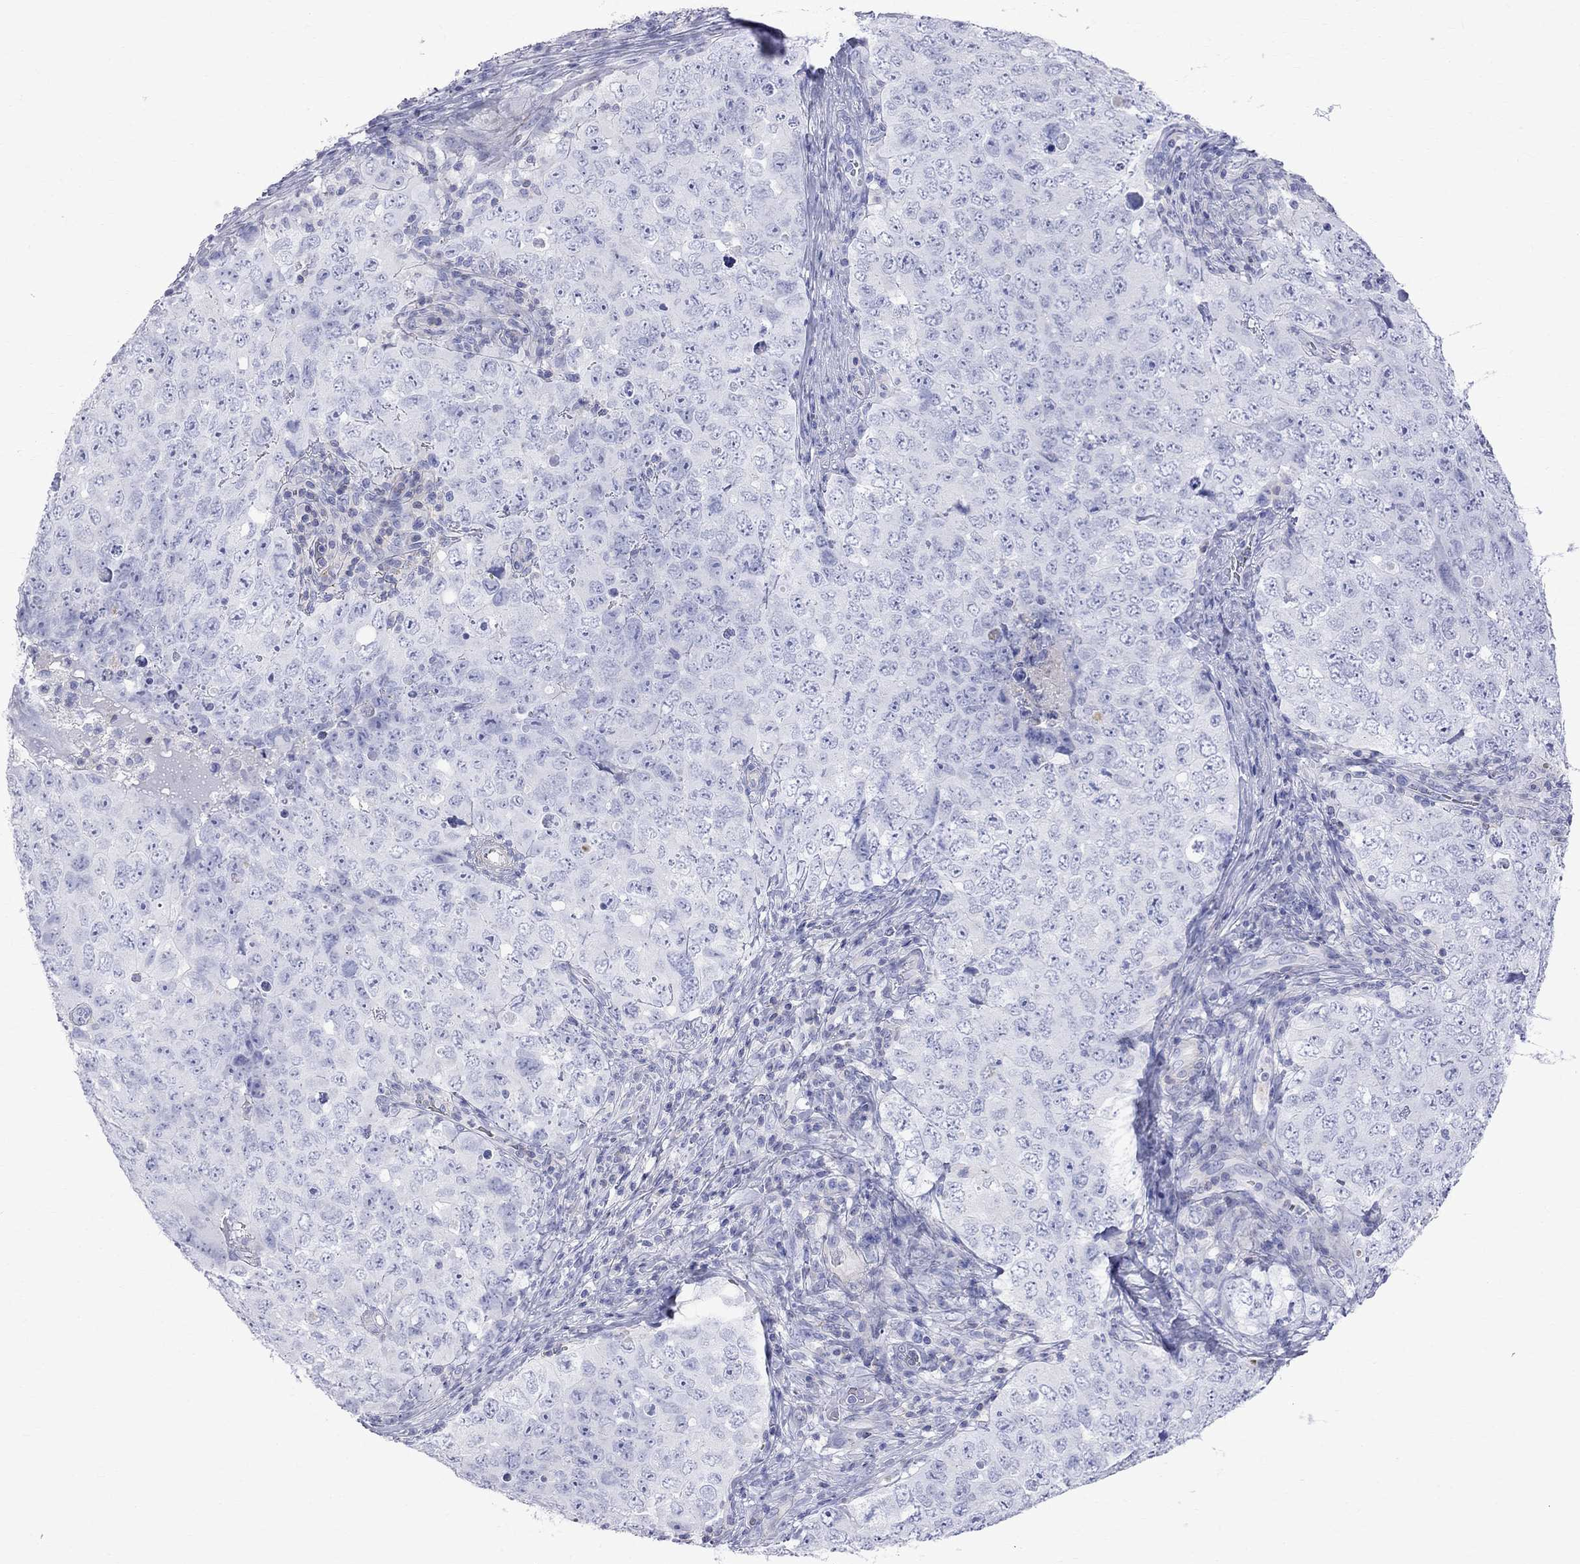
{"staining": {"intensity": "negative", "quantity": "none", "location": "none"}, "tissue": "testis cancer", "cell_type": "Tumor cells", "image_type": "cancer", "snomed": [{"axis": "morphology", "description": "Seminoma, NOS"}, {"axis": "topography", "description": "Testis"}], "caption": "The histopathology image exhibits no significant staining in tumor cells of testis cancer.", "gene": "S100A3", "patient": {"sex": "male", "age": 34}}